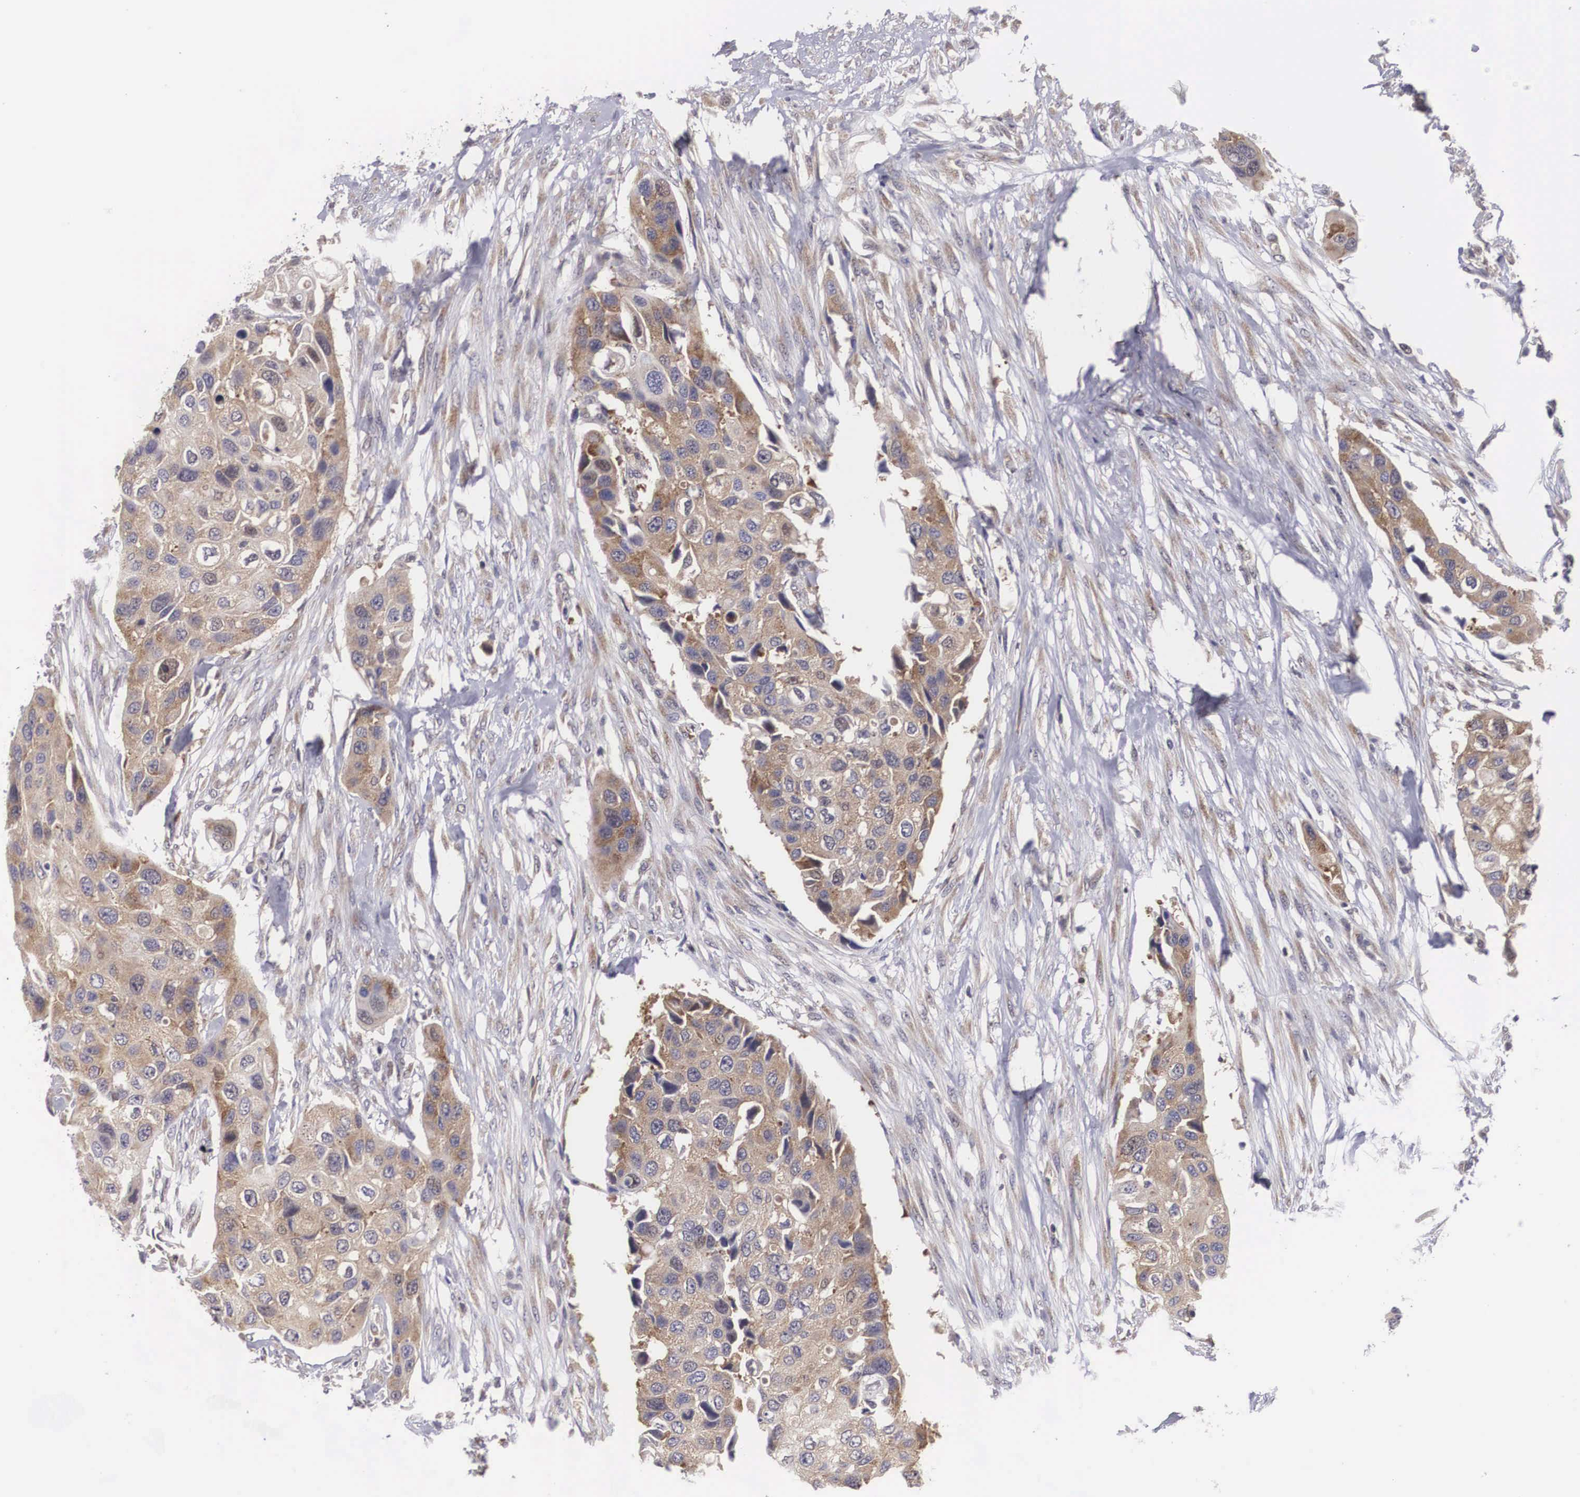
{"staining": {"intensity": "weak", "quantity": ">75%", "location": "cytoplasmic/membranous"}, "tissue": "urothelial cancer", "cell_type": "Tumor cells", "image_type": "cancer", "snomed": [{"axis": "morphology", "description": "Urothelial carcinoma, High grade"}, {"axis": "topography", "description": "Urinary bladder"}], "caption": "Weak cytoplasmic/membranous positivity is present in approximately >75% of tumor cells in urothelial carcinoma (high-grade).", "gene": "ADSL", "patient": {"sex": "male", "age": 55}}